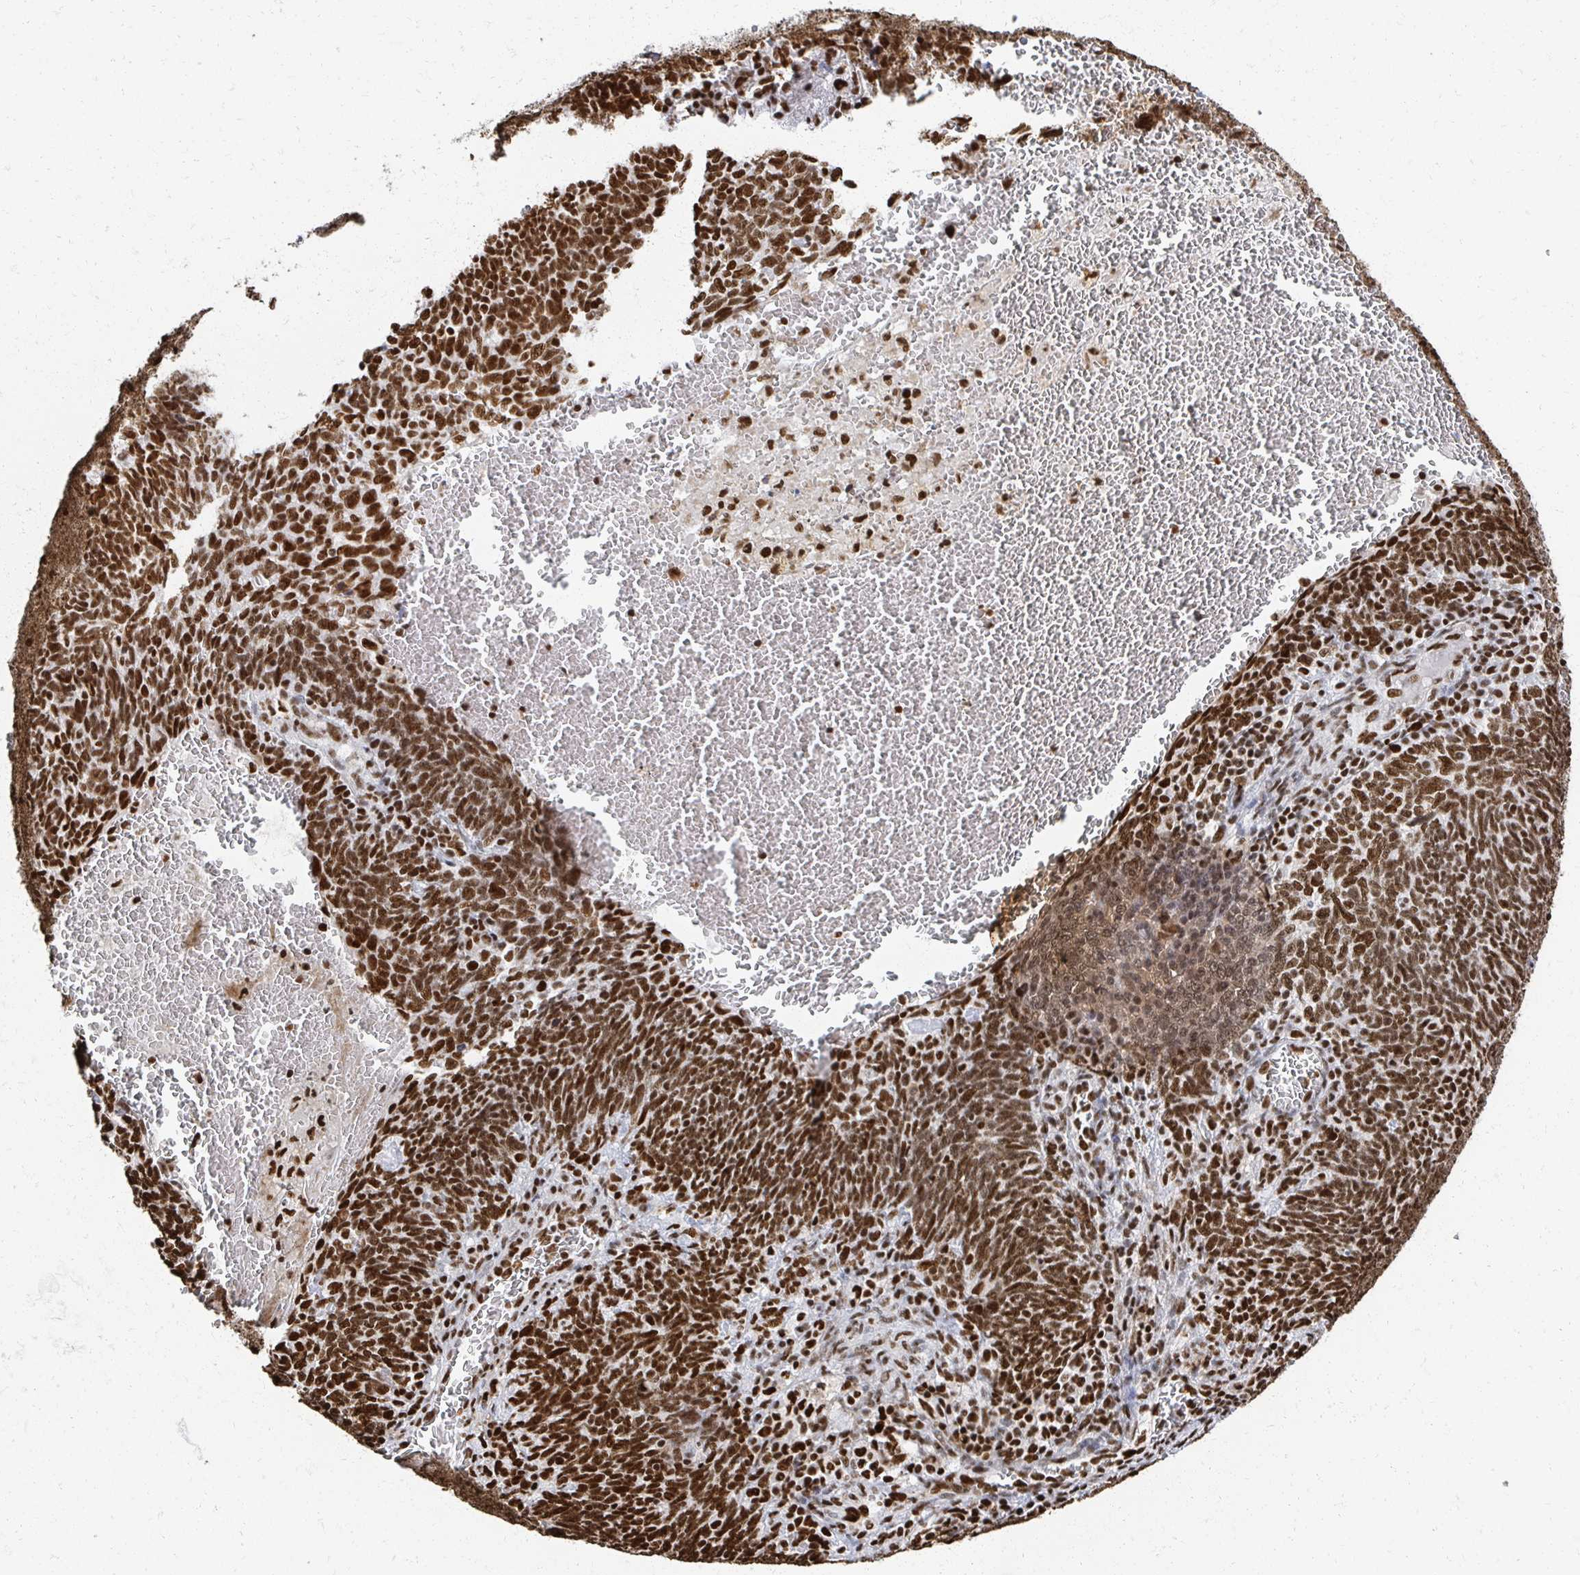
{"staining": {"intensity": "strong", "quantity": ">75%", "location": "nuclear"}, "tissue": "lung cancer", "cell_type": "Tumor cells", "image_type": "cancer", "snomed": [{"axis": "morphology", "description": "Squamous cell carcinoma, NOS"}, {"axis": "topography", "description": "Lung"}], "caption": "This image exhibits squamous cell carcinoma (lung) stained with immunohistochemistry to label a protein in brown. The nuclear of tumor cells show strong positivity for the protein. Nuclei are counter-stained blue.", "gene": "RBBP7", "patient": {"sex": "female", "age": 72}}